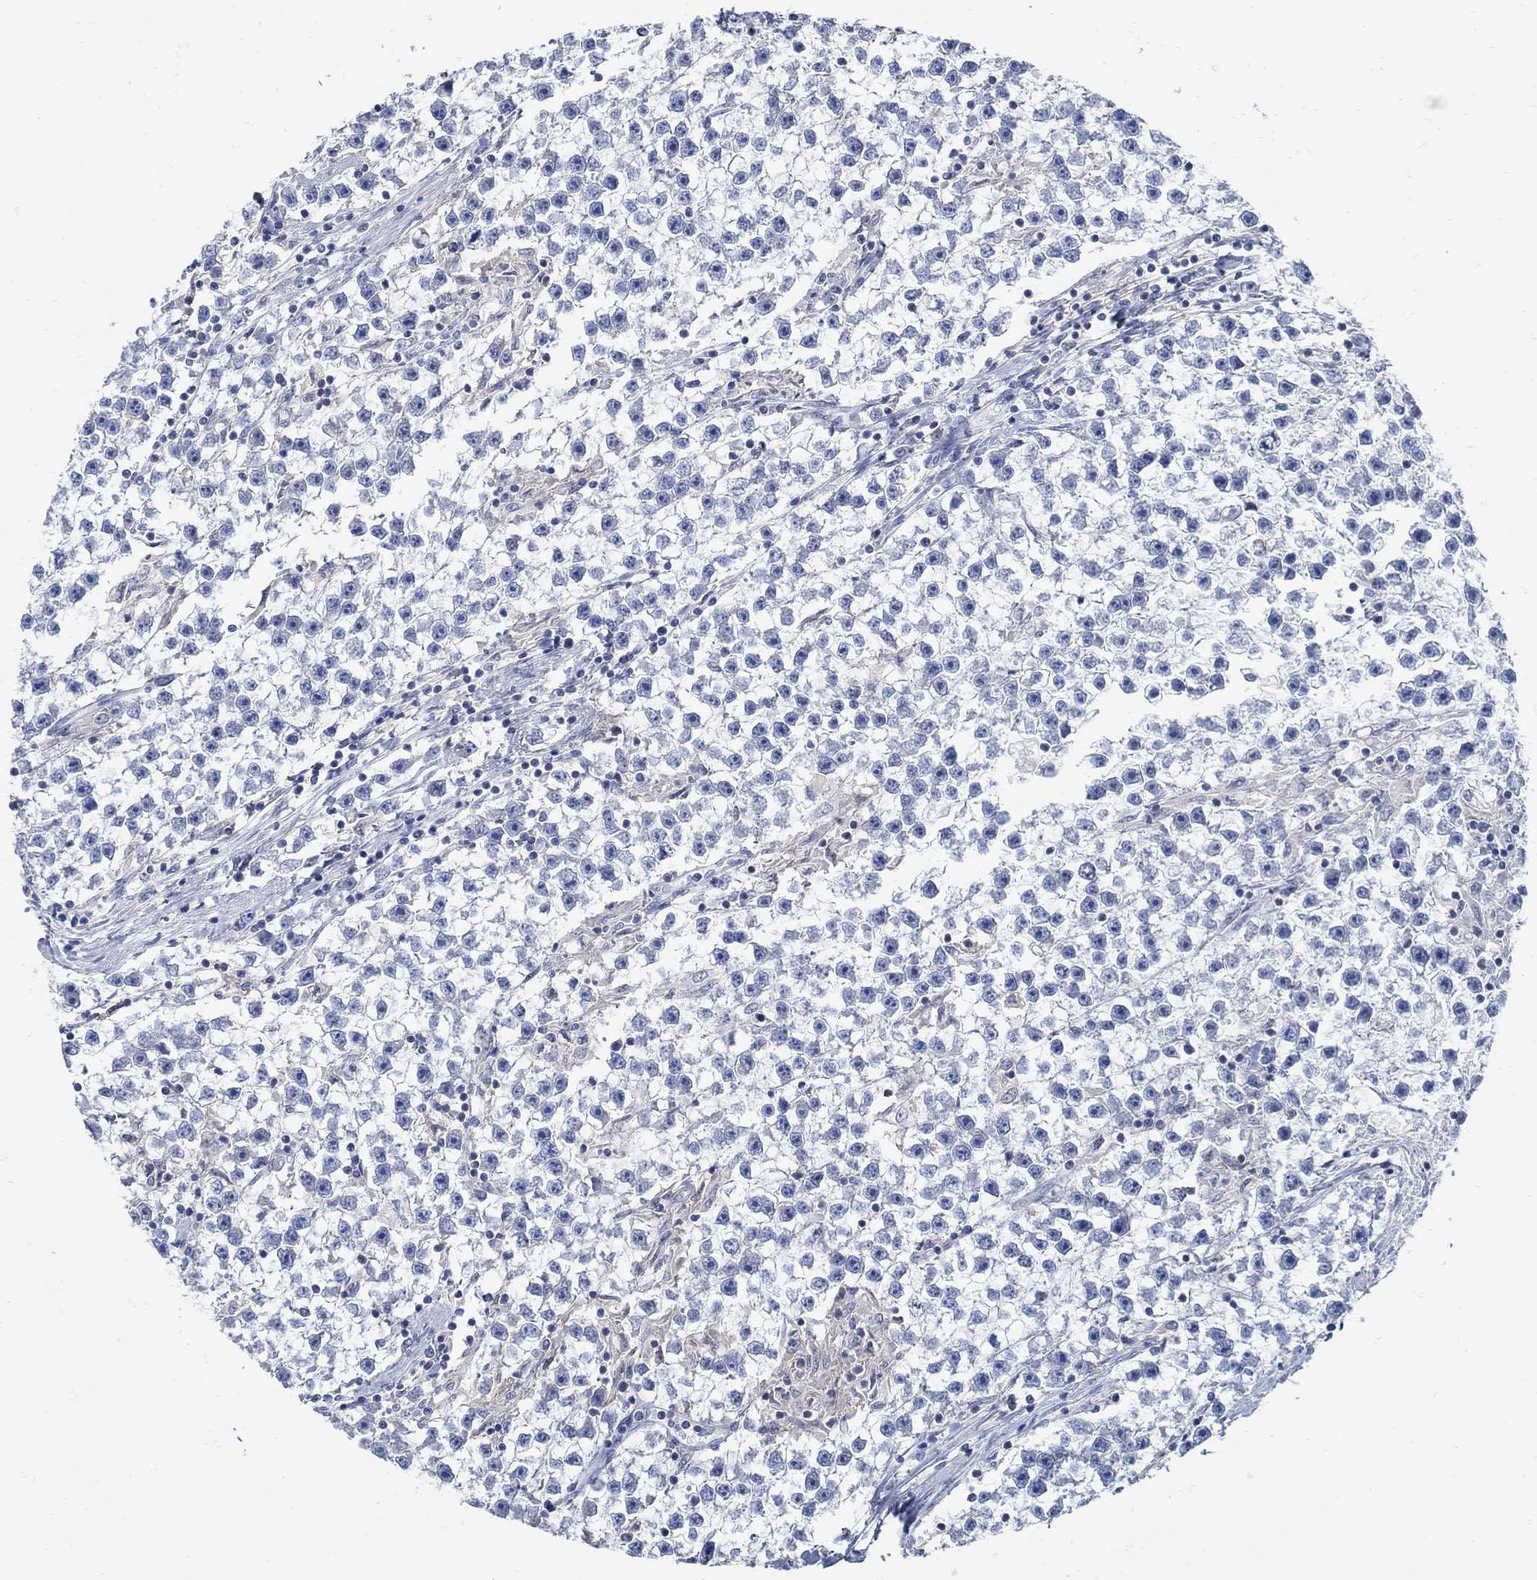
{"staining": {"intensity": "negative", "quantity": "none", "location": "none"}, "tissue": "testis cancer", "cell_type": "Tumor cells", "image_type": "cancer", "snomed": [{"axis": "morphology", "description": "Seminoma, NOS"}, {"axis": "topography", "description": "Testis"}], "caption": "Immunohistochemical staining of testis cancer displays no significant expression in tumor cells.", "gene": "ZFAND4", "patient": {"sex": "male", "age": 59}}